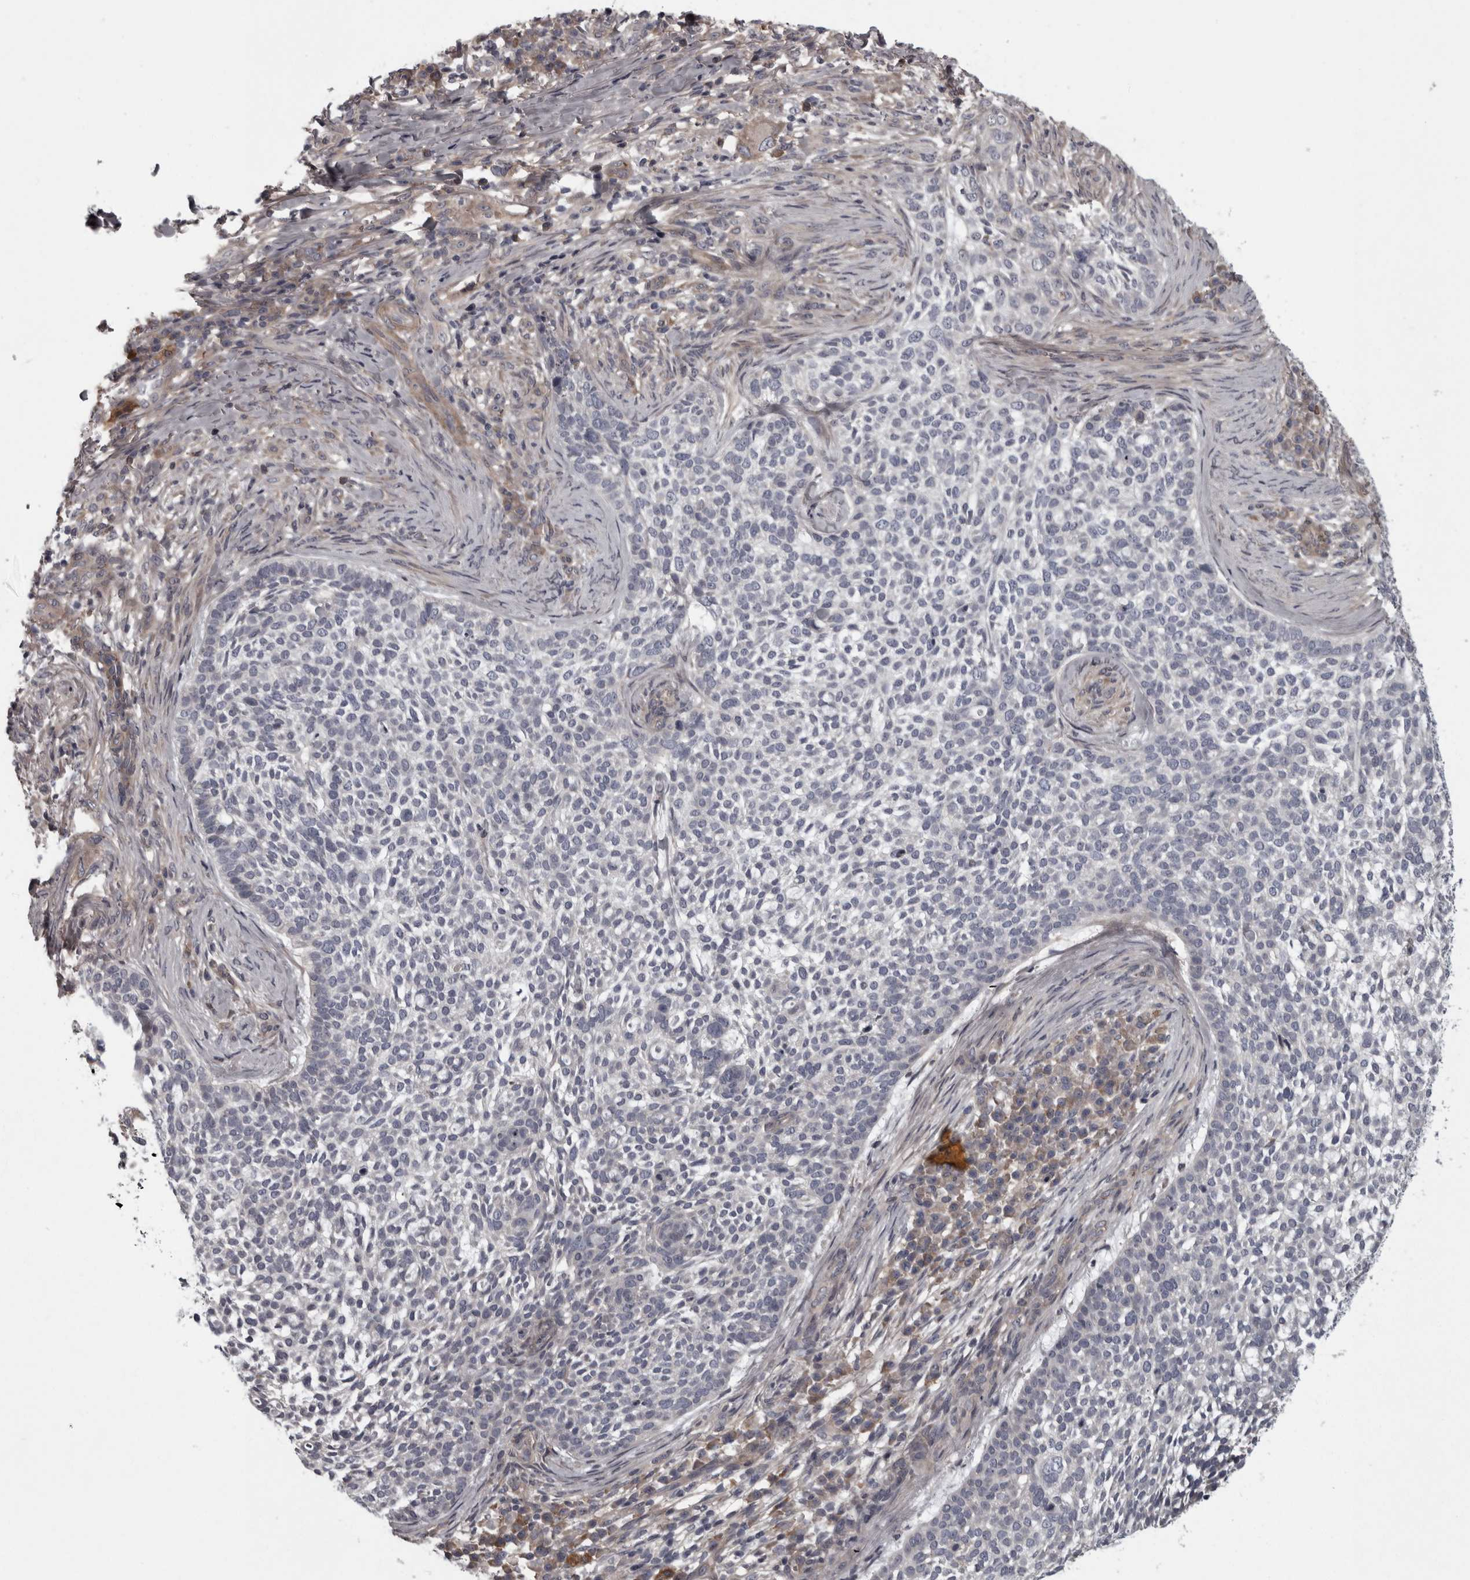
{"staining": {"intensity": "negative", "quantity": "none", "location": "none"}, "tissue": "skin cancer", "cell_type": "Tumor cells", "image_type": "cancer", "snomed": [{"axis": "morphology", "description": "Basal cell carcinoma"}, {"axis": "topography", "description": "Skin"}], "caption": "Skin cancer stained for a protein using immunohistochemistry (IHC) displays no positivity tumor cells.", "gene": "RSU1", "patient": {"sex": "female", "age": 64}}